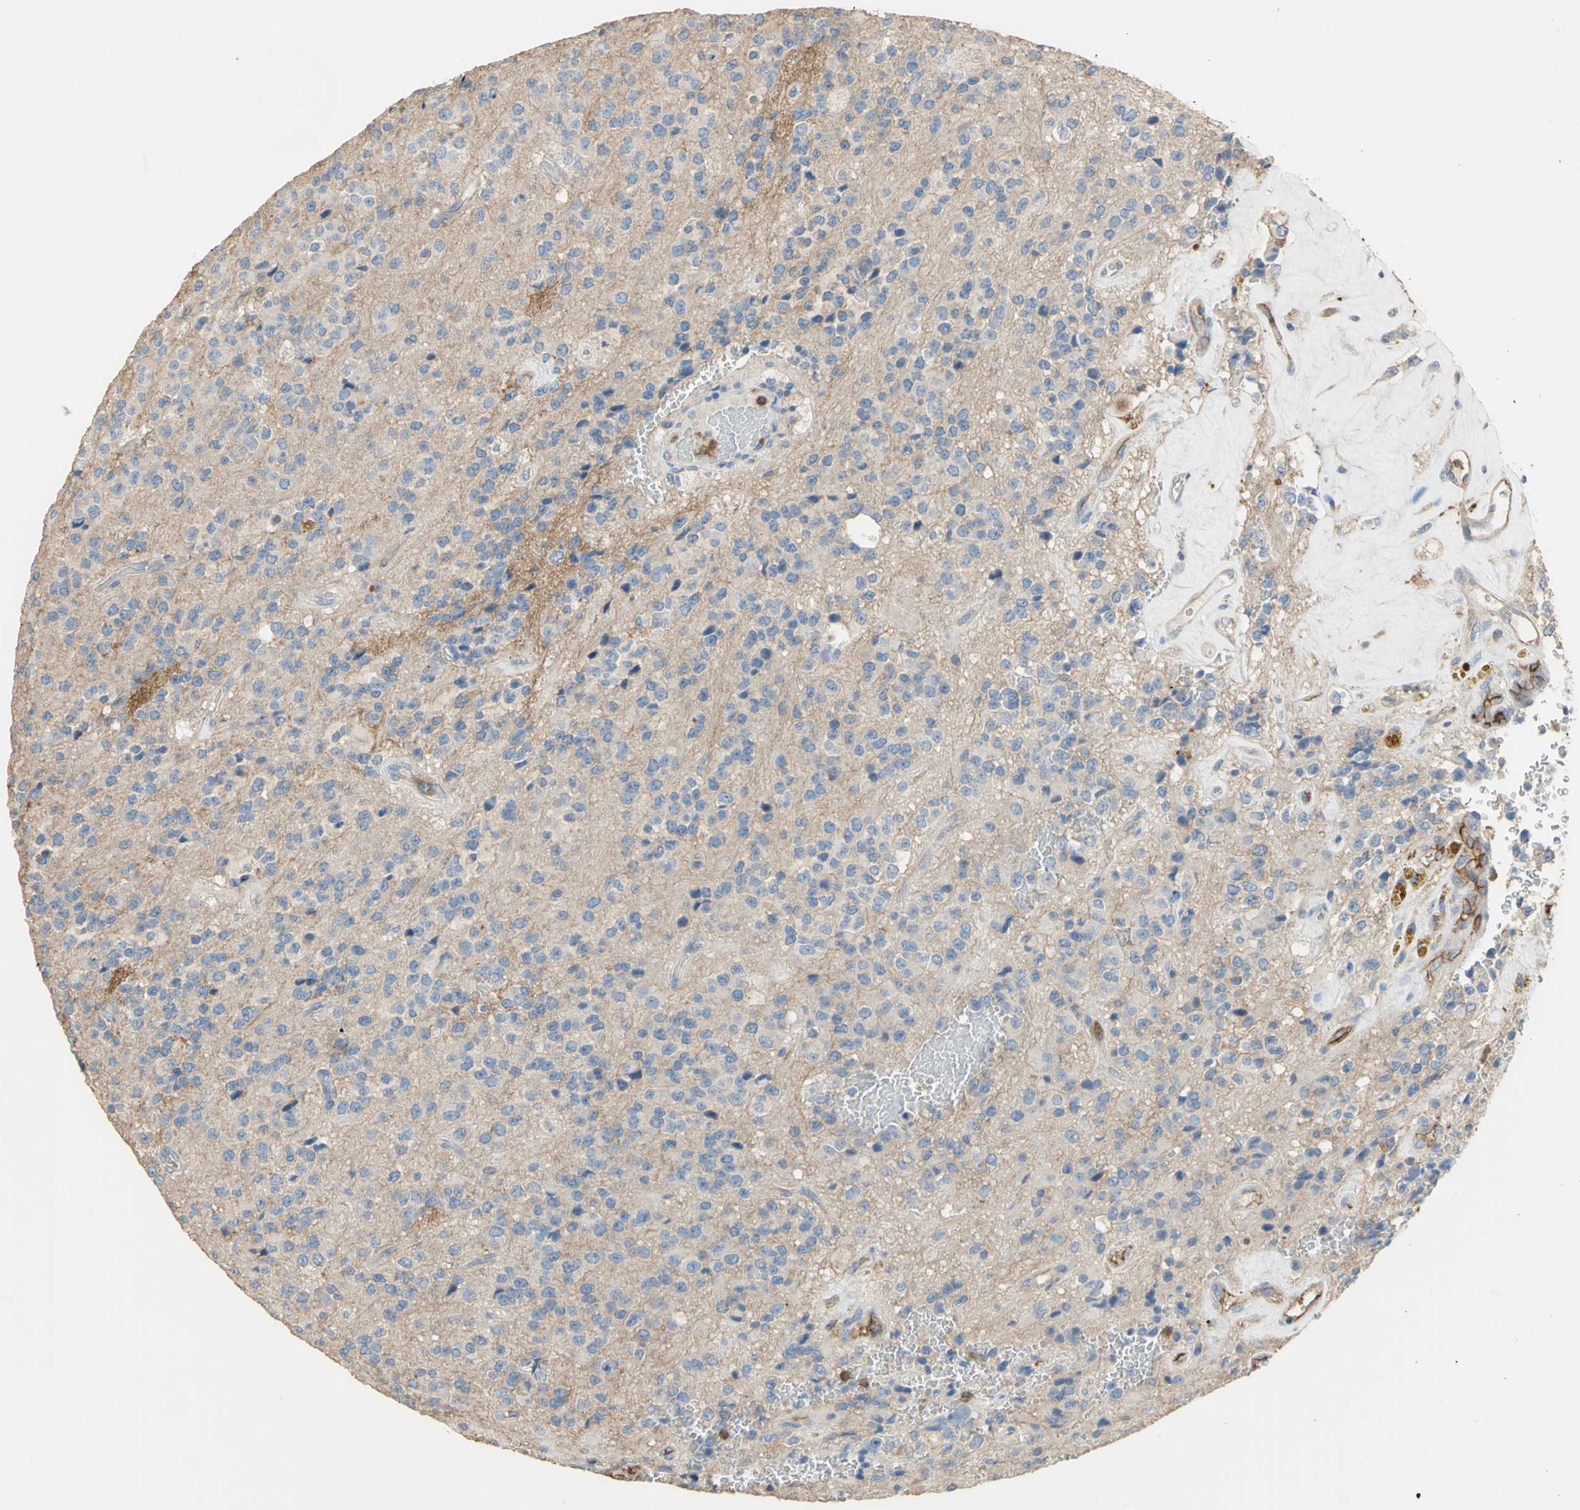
{"staining": {"intensity": "negative", "quantity": "none", "location": "none"}, "tissue": "glioma", "cell_type": "Tumor cells", "image_type": "cancer", "snomed": [{"axis": "morphology", "description": "Glioma, malignant, High grade"}, {"axis": "topography", "description": "pancreas cauda"}], "caption": "Tumor cells are negative for protein expression in human glioma. Brightfield microscopy of IHC stained with DAB (3,3'-diaminobenzidine) (brown) and hematoxylin (blue), captured at high magnification.", "gene": "DLGAP5", "patient": {"sex": "male", "age": 60}}